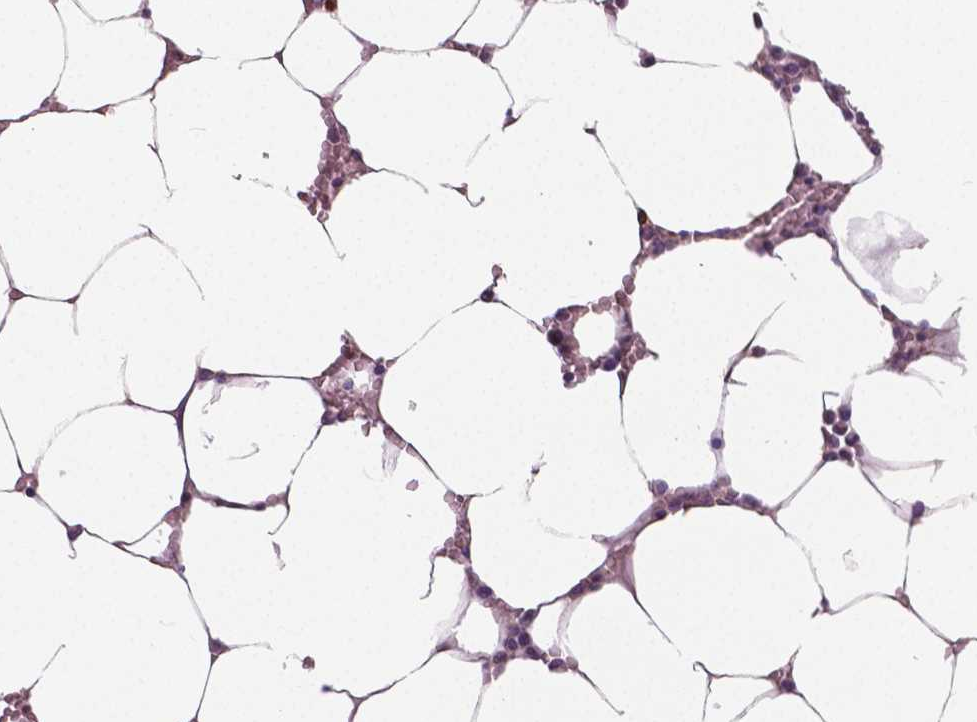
{"staining": {"intensity": "moderate", "quantity": "<25%", "location": "cytoplasmic/membranous,nuclear"}, "tissue": "bone marrow", "cell_type": "Hematopoietic cells", "image_type": "normal", "snomed": [{"axis": "morphology", "description": "Normal tissue, NOS"}, {"axis": "topography", "description": "Bone marrow"}], "caption": "Hematopoietic cells display moderate cytoplasmic/membranous,nuclear positivity in about <25% of cells in unremarkable bone marrow.", "gene": "NECAB1", "patient": {"sex": "female", "age": 52}}